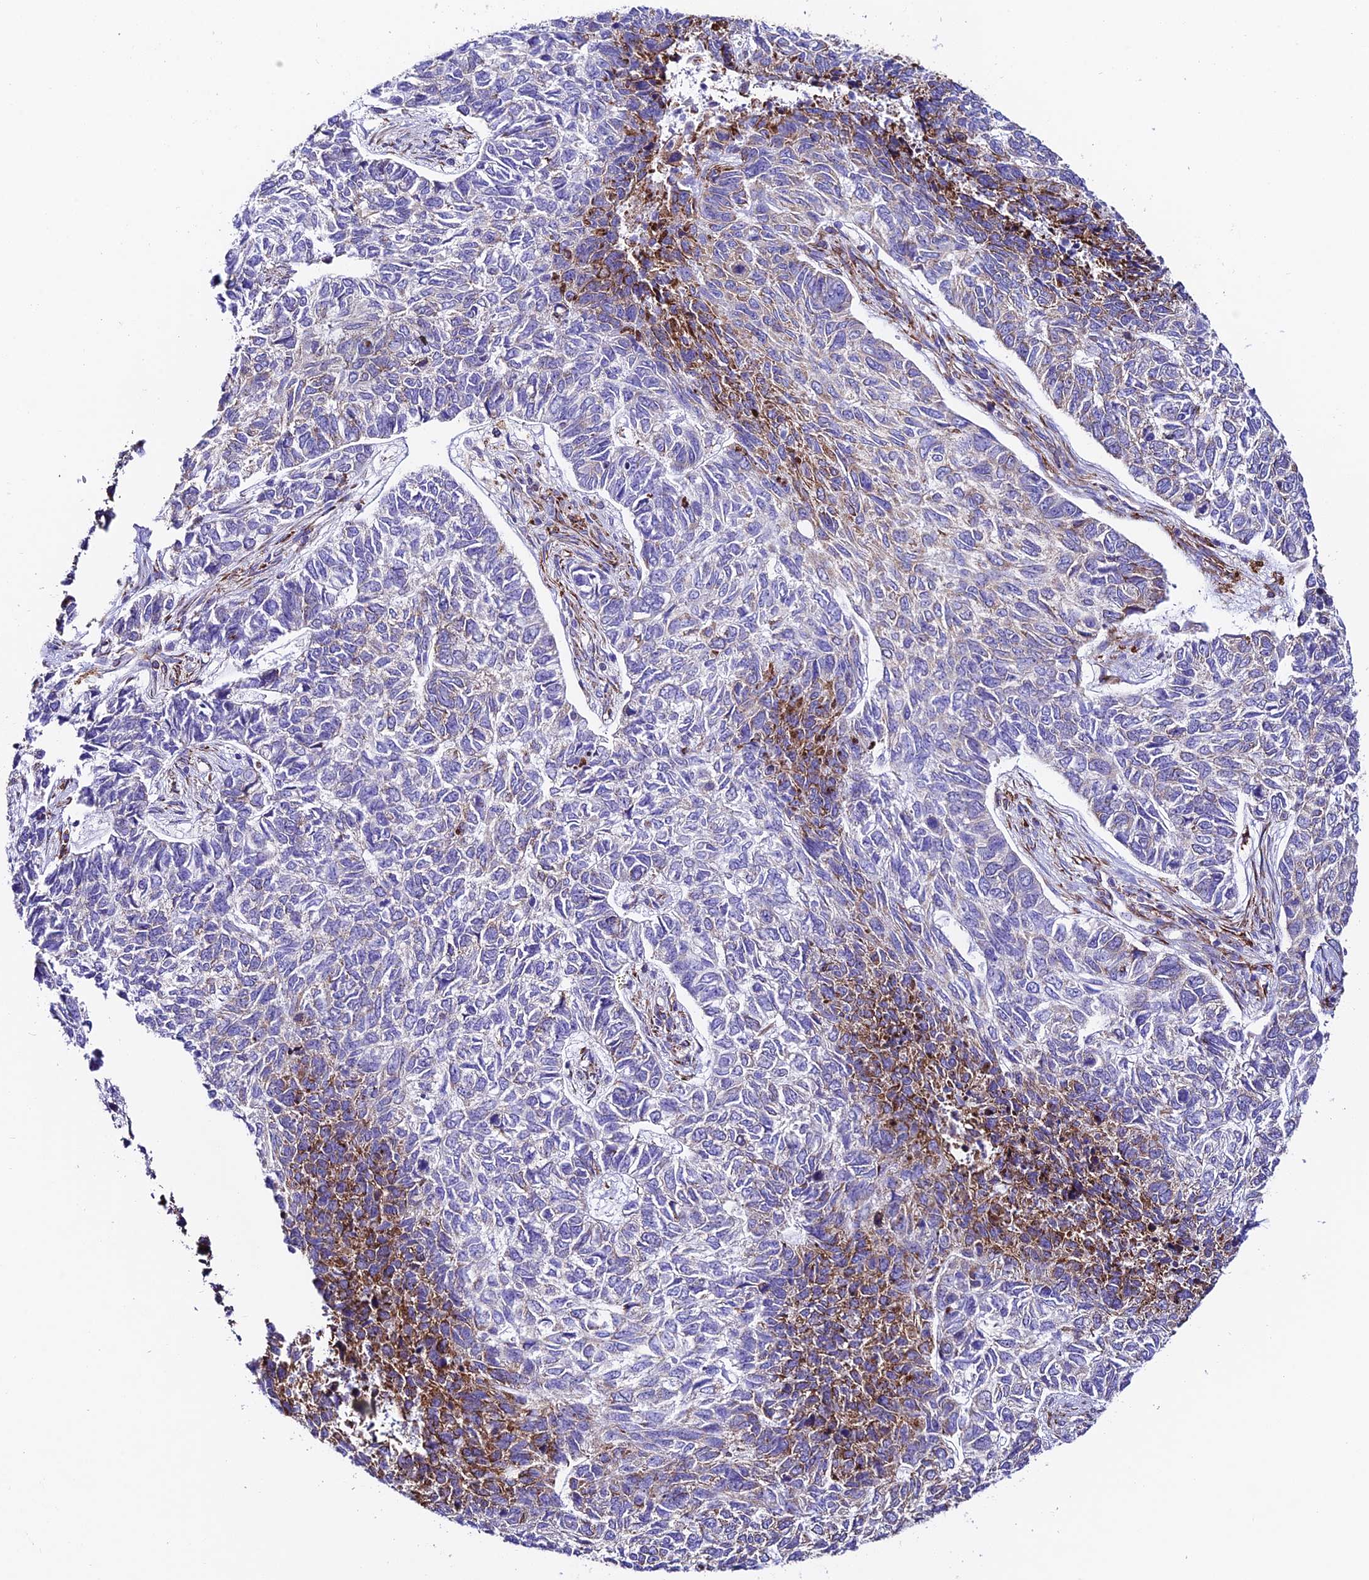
{"staining": {"intensity": "moderate", "quantity": "<25%", "location": "cytoplasmic/membranous"}, "tissue": "skin cancer", "cell_type": "Tumor cells", "image_type": "cancer", "snomed": [{"axis": "morphology", "description": "Basal cell carcinoma"}, {"axis": "topography", "description": "Skin"}], "caption": "Skin cancer (basal cell carcinoma) stained for a protein exhibits moderate cytoplasmic/membranous positivity in tumor cells. (Brightfield microscopy of DAB IHC at high magnification).", "gene": "TUBGCP6", "patient": {"sex": "female", "age": 65}}